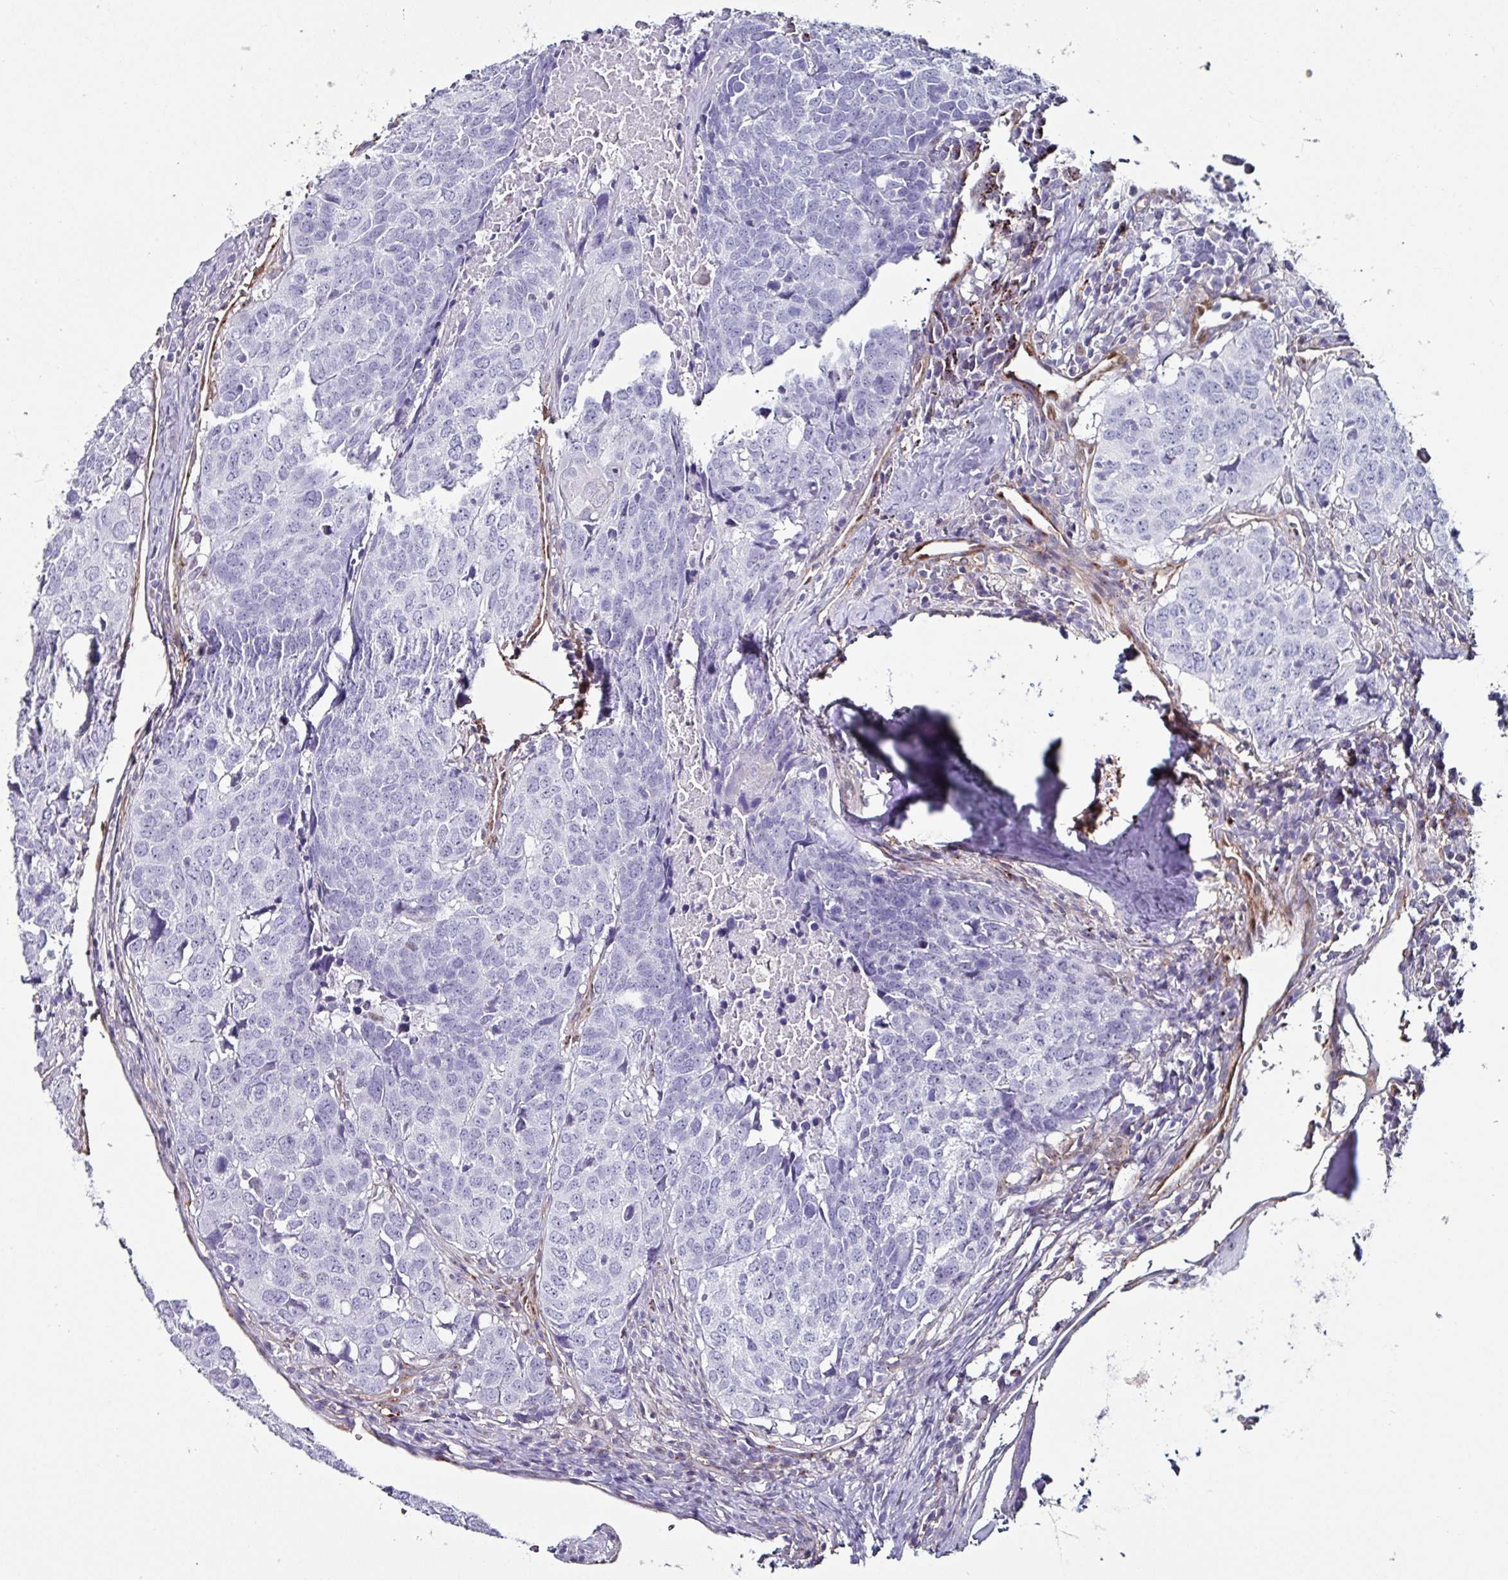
{"staining": {"intensity": "negative", "quantity": "none", "location": "none"}, "tissue": "head and neck cancer", "cell_type": "Tumor cells", "image_type": "cancer", "snomed": [{"axis": "morphology", "description": "Normal tissue, NOS"}, {"axis": "morphology", "description": "Squamous cell carcinoma, NOS"}, {"axis": "topography", "description": "Skeletal muscle"}, {"axis": "topography", "description": "Vascular tissue"}, {"axis": "topography", "description": "Peripheral nerve tissue"}, {"axis": "topography", "description": "Head-Neck"}], "caption": "Immunohistochemical staining of human head and neck squamous cell carcinoma exhibits no significant expression in tumor cells.", "gene": "ZNF816-ZNF321P", "patient": {"sex": "male", "age": 66}}